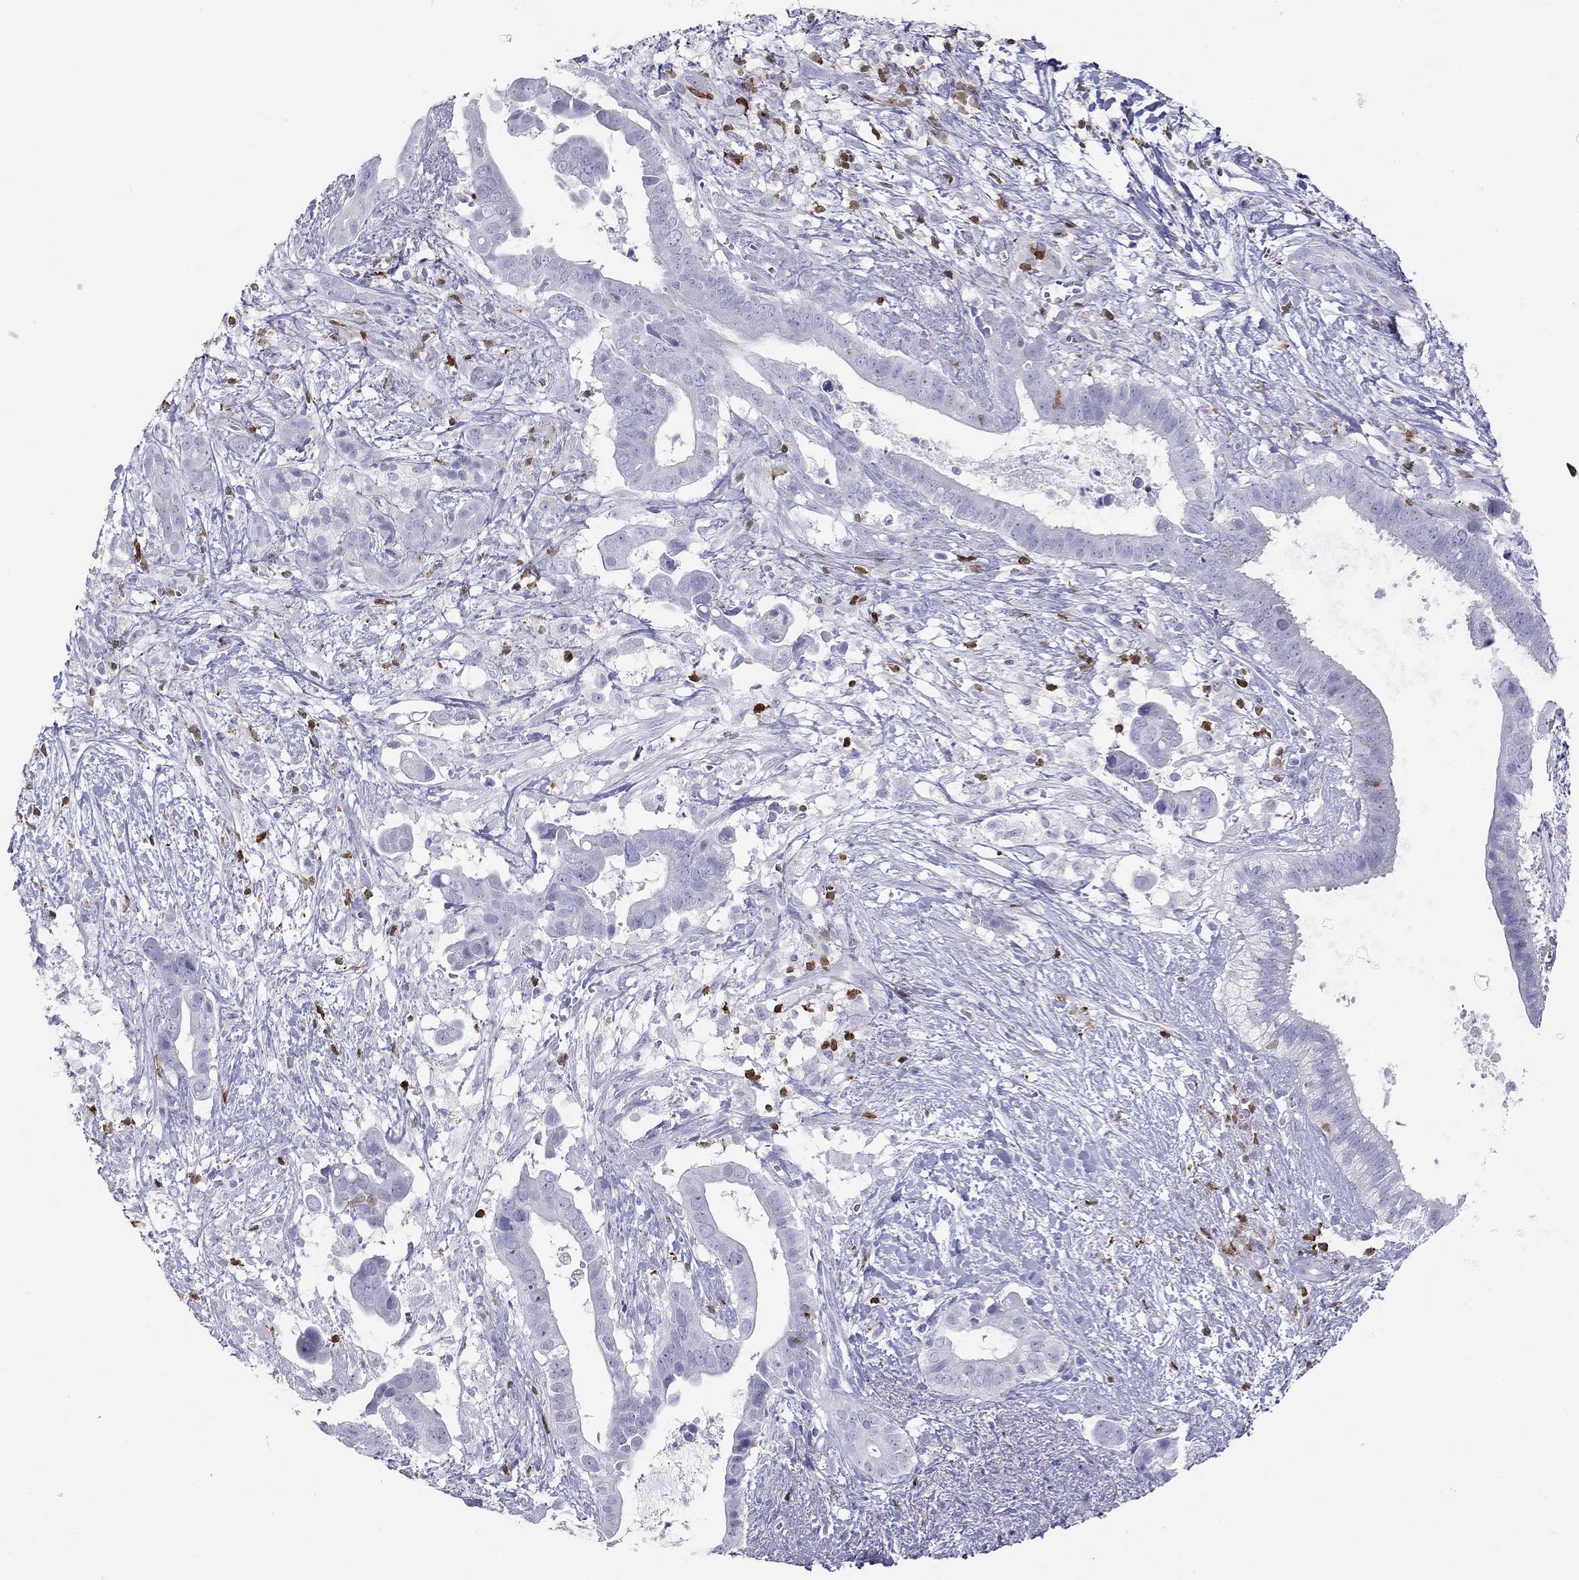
{"staining": {"intensity": "negative", "quantity": "none", "location": "none"}, "tissue": "pancreatic cancer", "cell_type": "Tumor cells", "image_type": "cancer", "snomed": [{"axis": "morphology", "description": "Adenocarcinoma, NOS"}, {"axis": "topography", "description": "Pancreas"}], "caption": "Tumor cells are negative for protein expression in human pancreatic cancer (adenocarcinoma). (Stains: DAB IHC with hematoxylin counter stain, Microscopy: brightfield microscopy at high magnification).", "gene": "SH2D2A", "patient": {"sex": "male", "age": 61}}